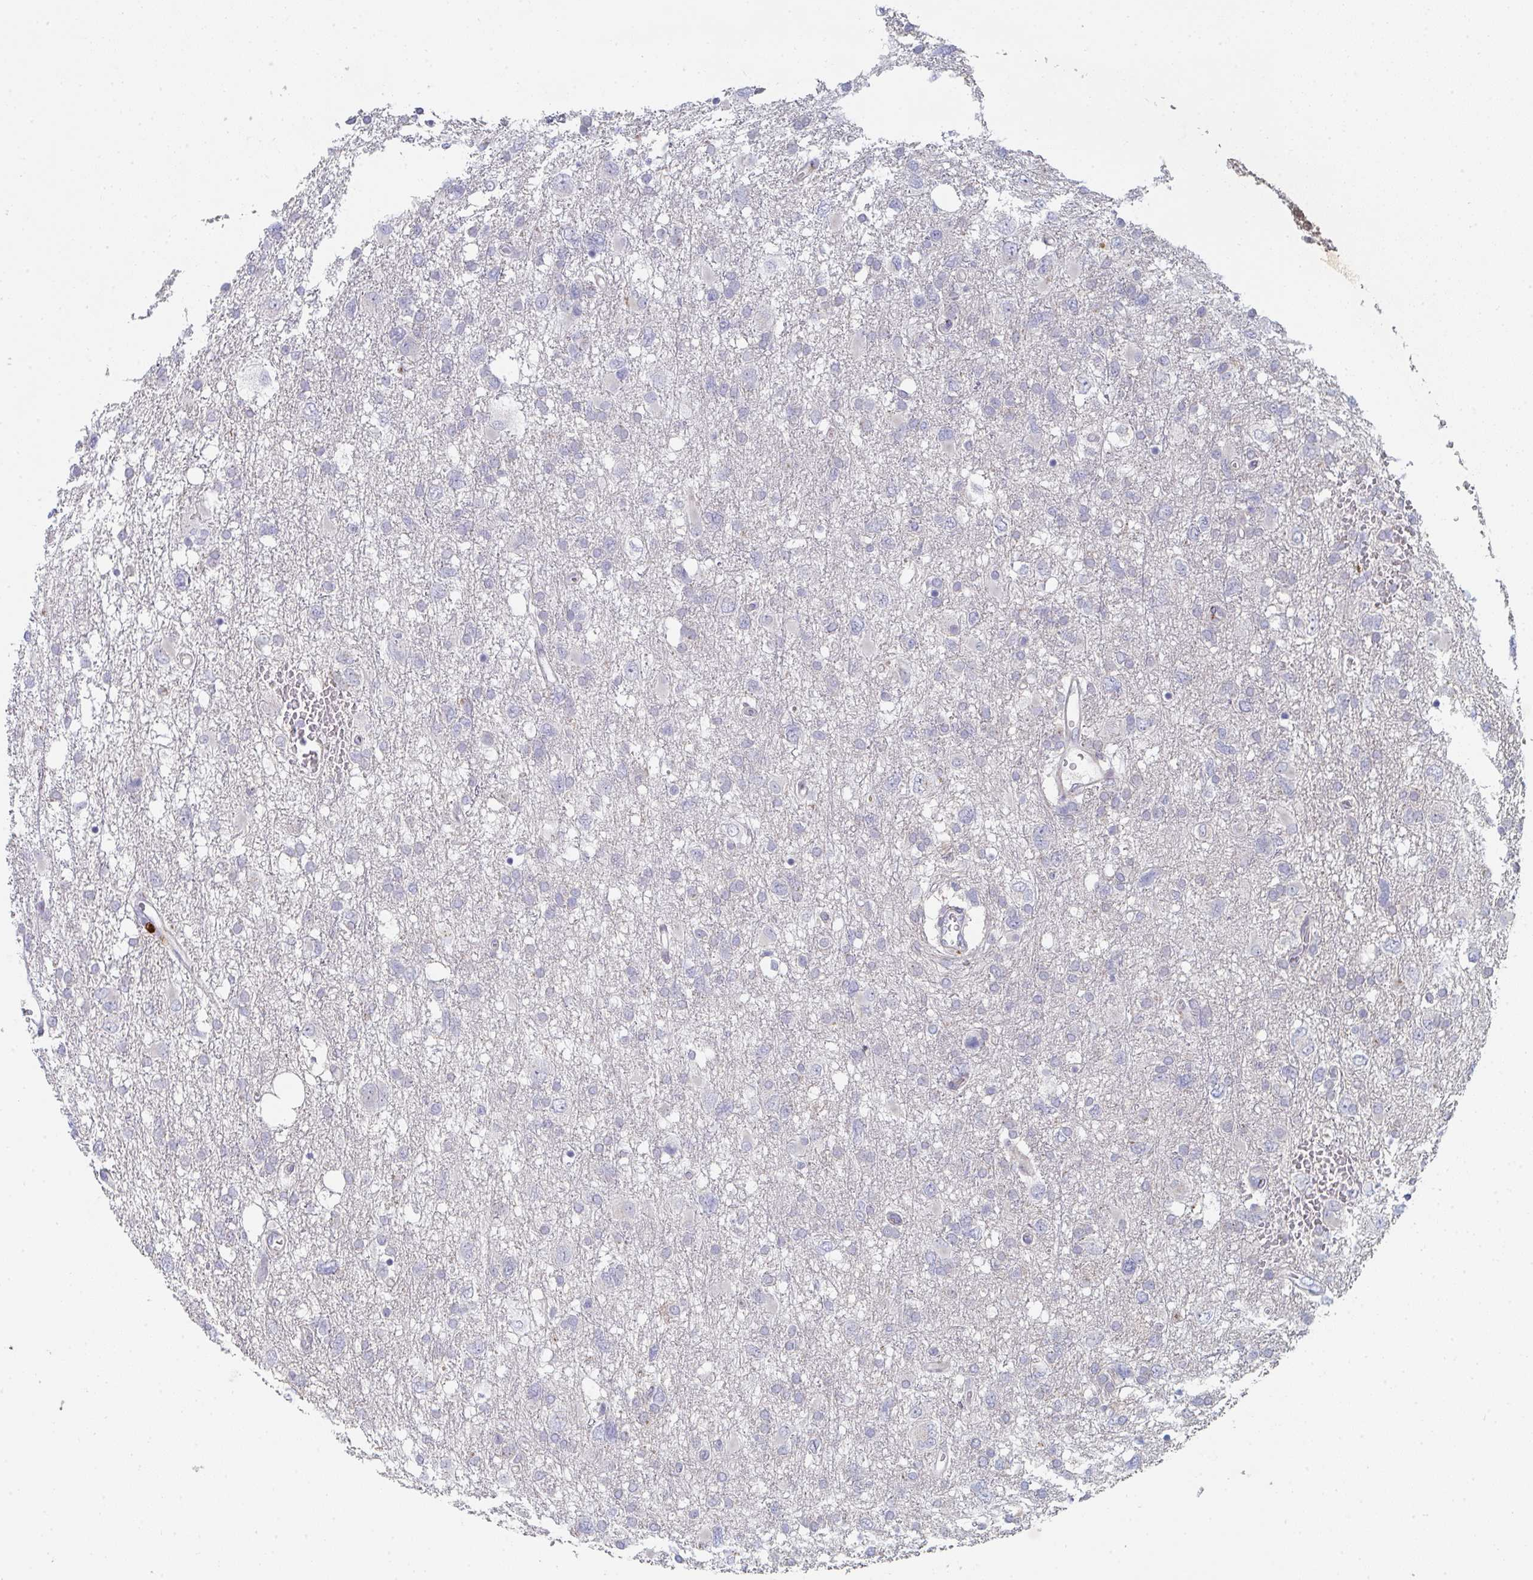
{"staining": {"intensity": "negative", "quantity": "none", "location": "none"}, "tissue": "glioma", "cell_type": "Tumor cells", "image_type": "cancer", "snomed": [{"axis": "morphology", "description": "Glioma, malignant, High grade"}, {"axis": "topography", "description": "Brain"}], "caption": "Immunohistochemistry (IHC) of malignant glioma (high-grade) exhibits no positivity in tumor cells.", "gene": "PSMG1", "patient": {"sex": "male", "age": 61}}